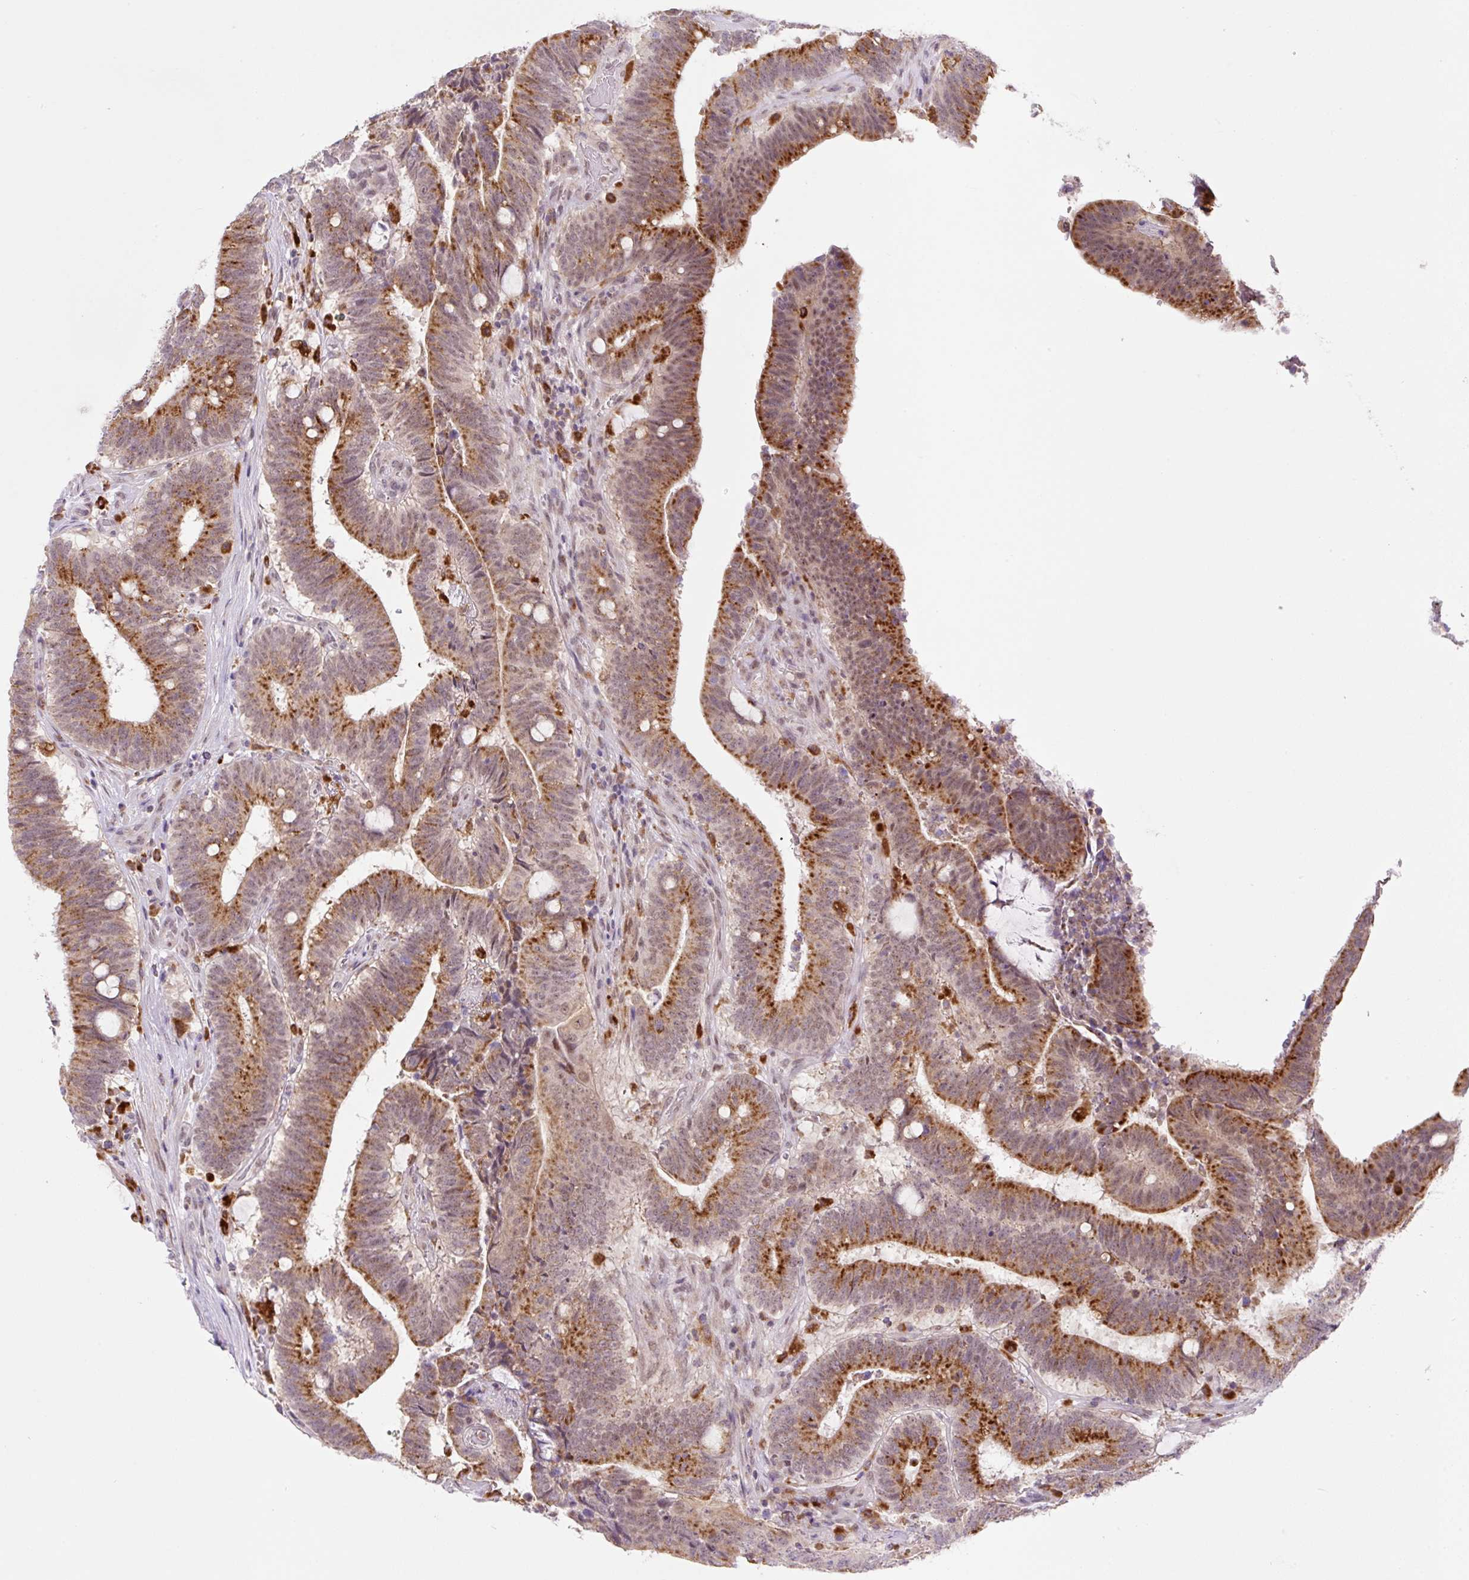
{"staining": {"intensity": "strong", "quantity": "25%-75%", "location": "cytoplasmic/membranous"}, "tissue": "colorectal cancer", "cell_type": "Tumor cells", "image_type": "cancer", "snomed": [{"axis": "morphology", "description": "Adenocarcinoma, NOS"}, {"axis": "topography", "description": "Colon"}], "caption": "This is a histology image of IHC staining of adenocarcinoma (colorectal), which shows strong staining in the cytoplasmic/membranous of tumor cells.", "gene": "CEBPZOS", "patient": {"sex": "female", "age": 43}}